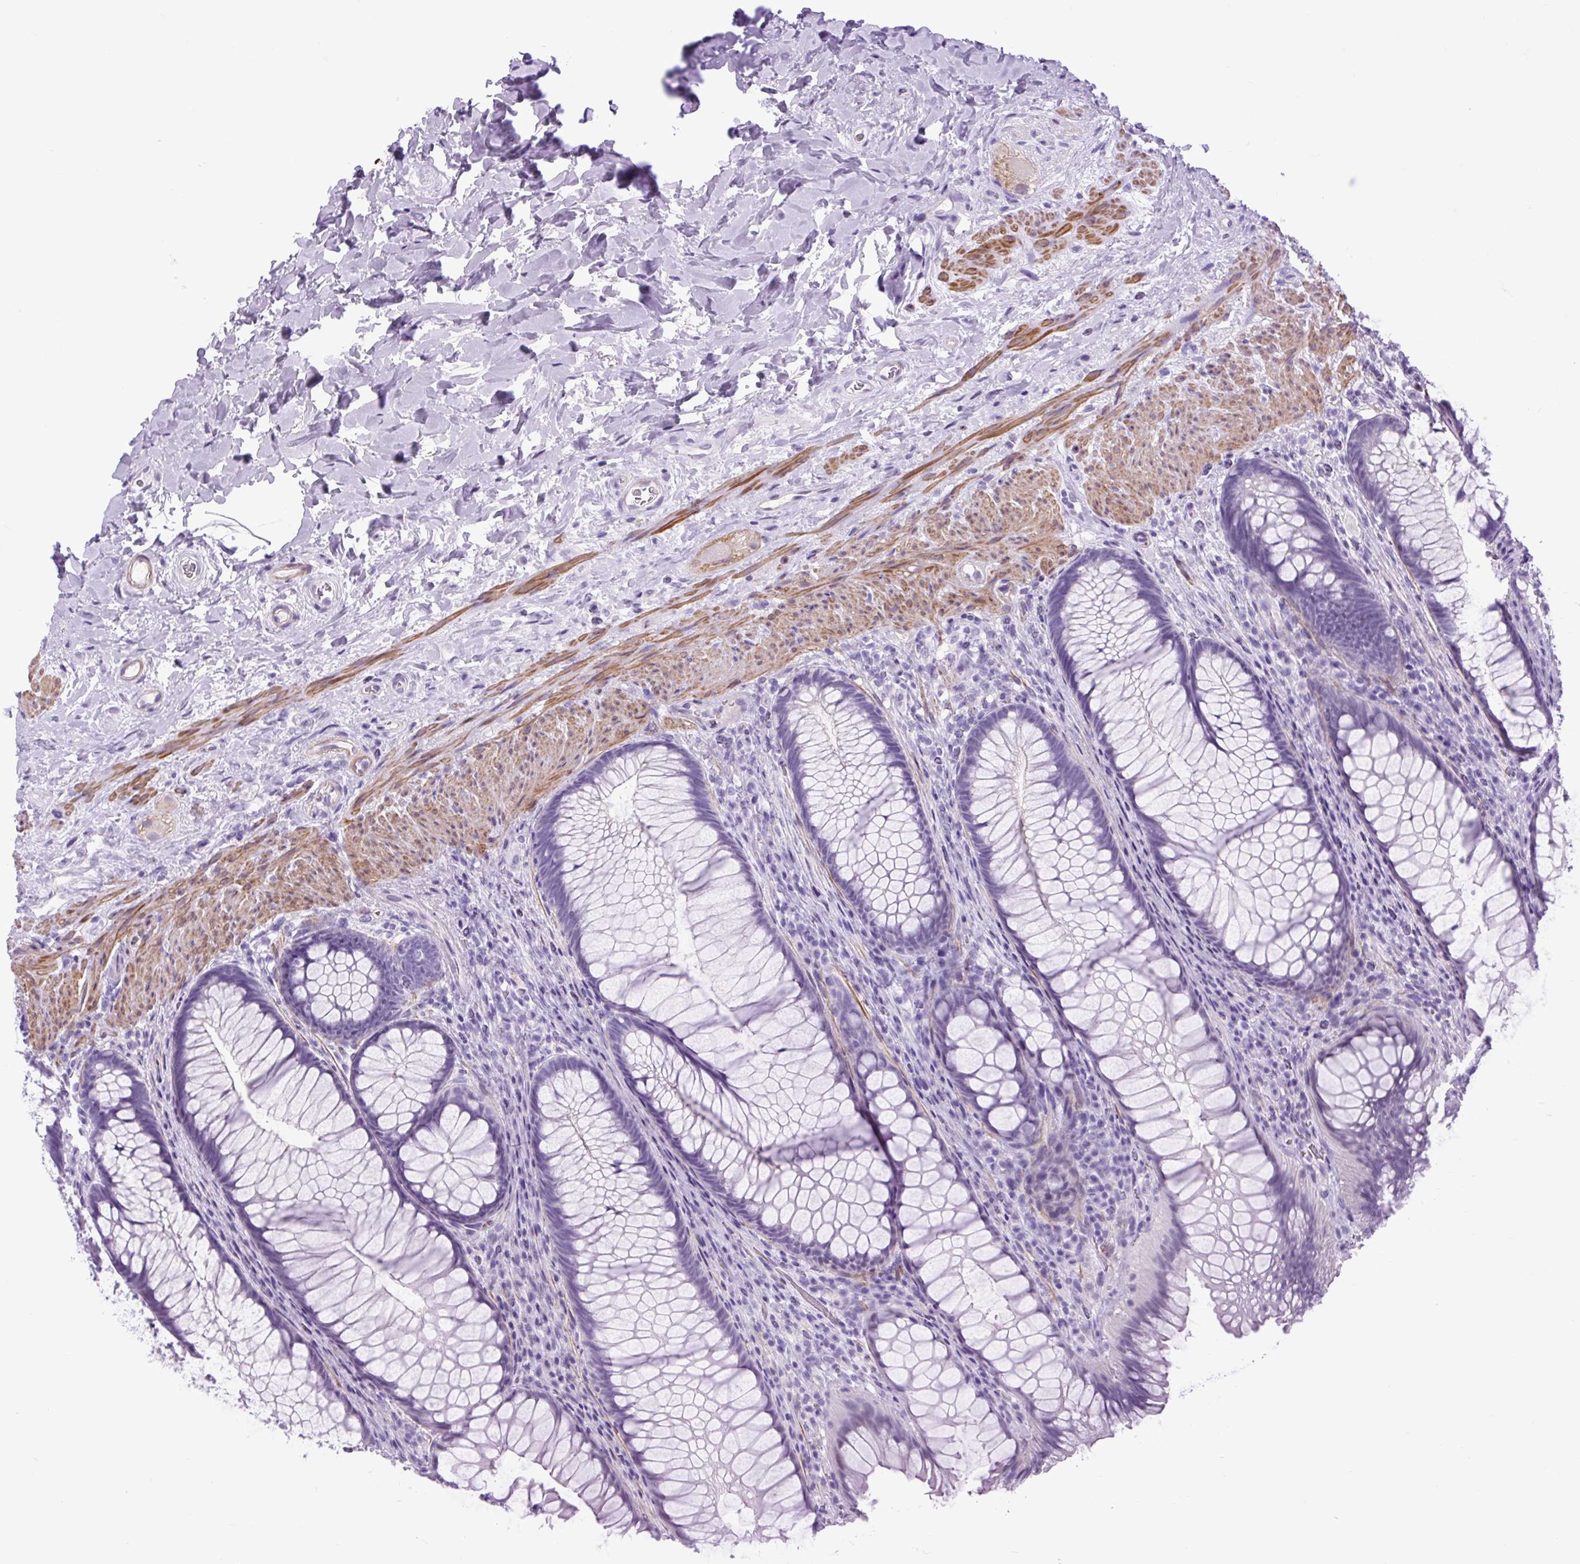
{"staining": {"intensity": "negative", "quantity": "none", "location": "none"}, "tissue": "rectum", "cell_type": "Glandular cells", "image_type": "normal", "snomed": [{"axis": "morphology", "description": "Normal tissue, NOS"}, {"axis": "topography", "description": "Rectum"}], "caption": "This is an IHC histopathology image of unremarkable human rectum. There is no expression in glandular cells.", "gene": "DPP6", "patient": {"sex": "male", "age": 53}}